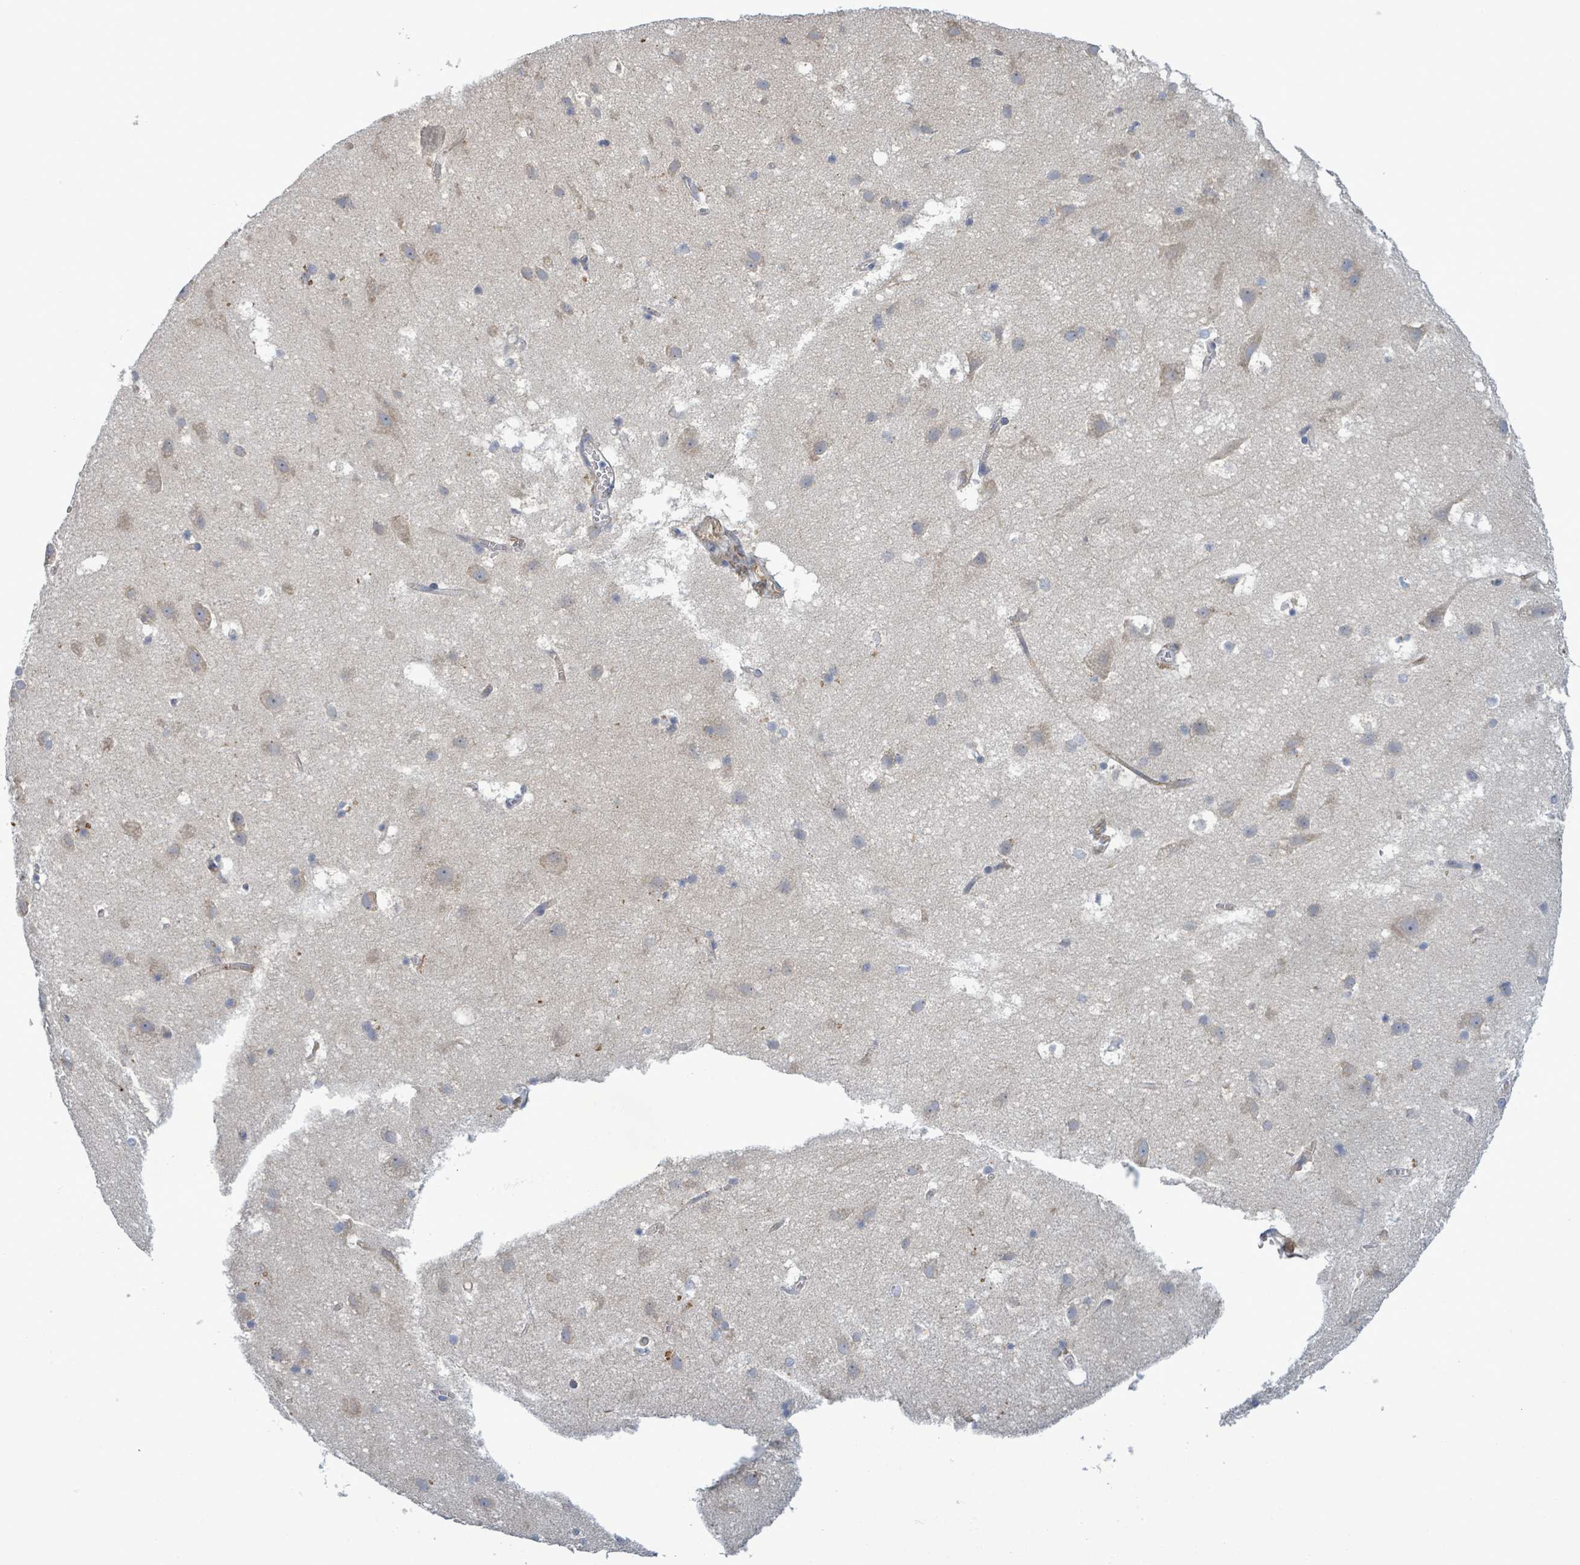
{"staining": {"intensity": "moderate", "quantity": ">75%", "location": "cytoplasmic/membranous"}, "tissue": "cerebral cortex", "cell_type": "Endothelial cells", "image_type": "normal", "snomed": [{"axis": "morphology", "description": "Normal tissue, NOS"}, {"axis": "topography", "description": "Cerebral cortex"}], "caption": "DAB immunohistochemical staining of unremarkable cerebral cortex exhibits moderate cytoplasmic/membranous protein expression in about >75% of endothelial cells. (Stains: DAB in brown, nuclei in blue, Microscopy: brightfield microscopy at high magnification).", "gene": "ATP13A1", "patient": {"sex": "male", "age": 54}}